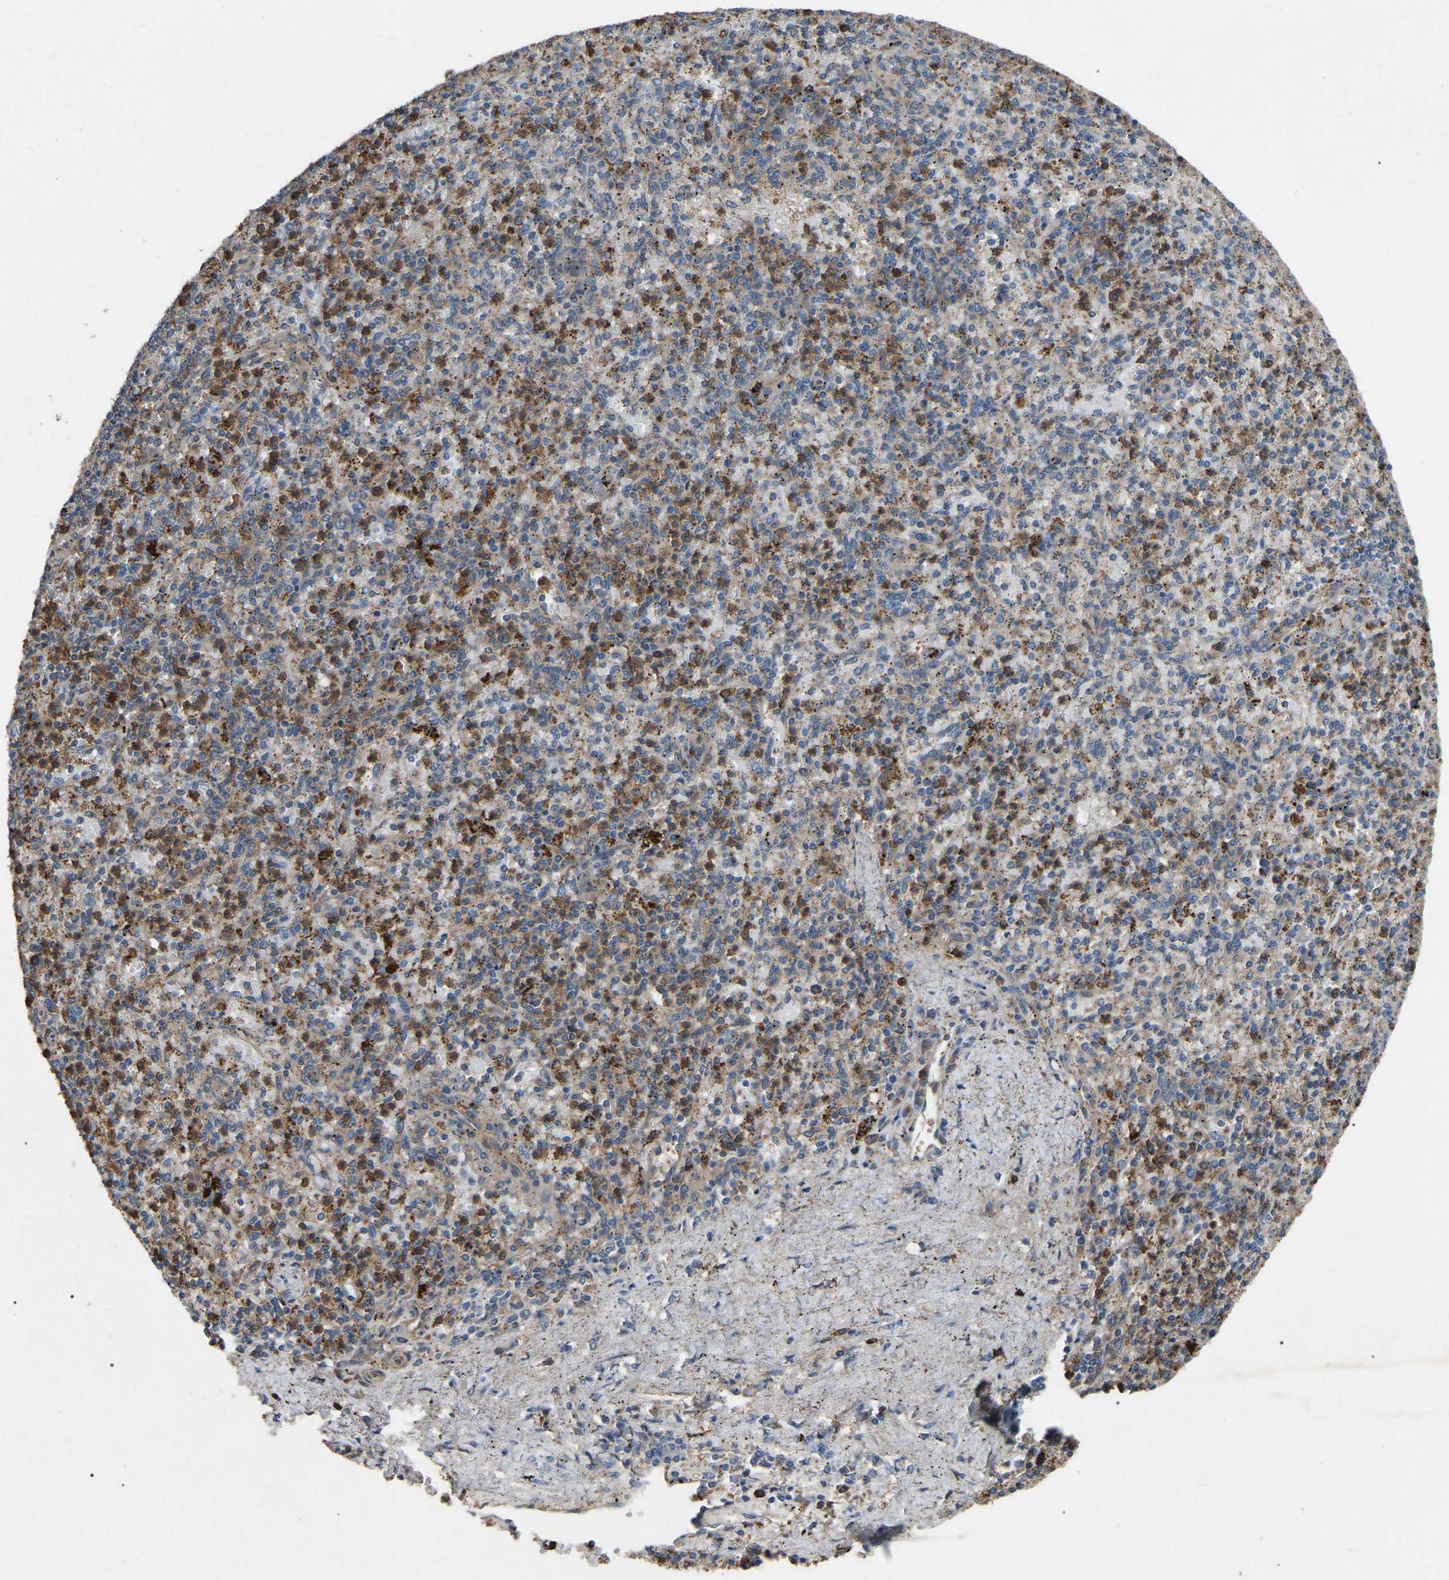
{"staining": {"intensity": "moderate", "quantity": ">75%", "location": "cytoplasmic/membranous"}, "tissue": "spleen", "cell_type": "Cells in red pulp", "image_type": "normal", "snomed": [{"axis": "morphology", "description": "Normal tissue, NOS"}, {"axis": "topography", "description": "Spleen"}], "caption": "Protein staining of benign spleen shows moderate cytoplasmic/membranous expression in about >75% of cells in red pulp. The staining was performed using DAB, with brown indicating positive protein expression. Nuclei are stained blue with hematoxylin.", "gene": "AIMP1", "patient": {"sex": "male", "age": 72}}